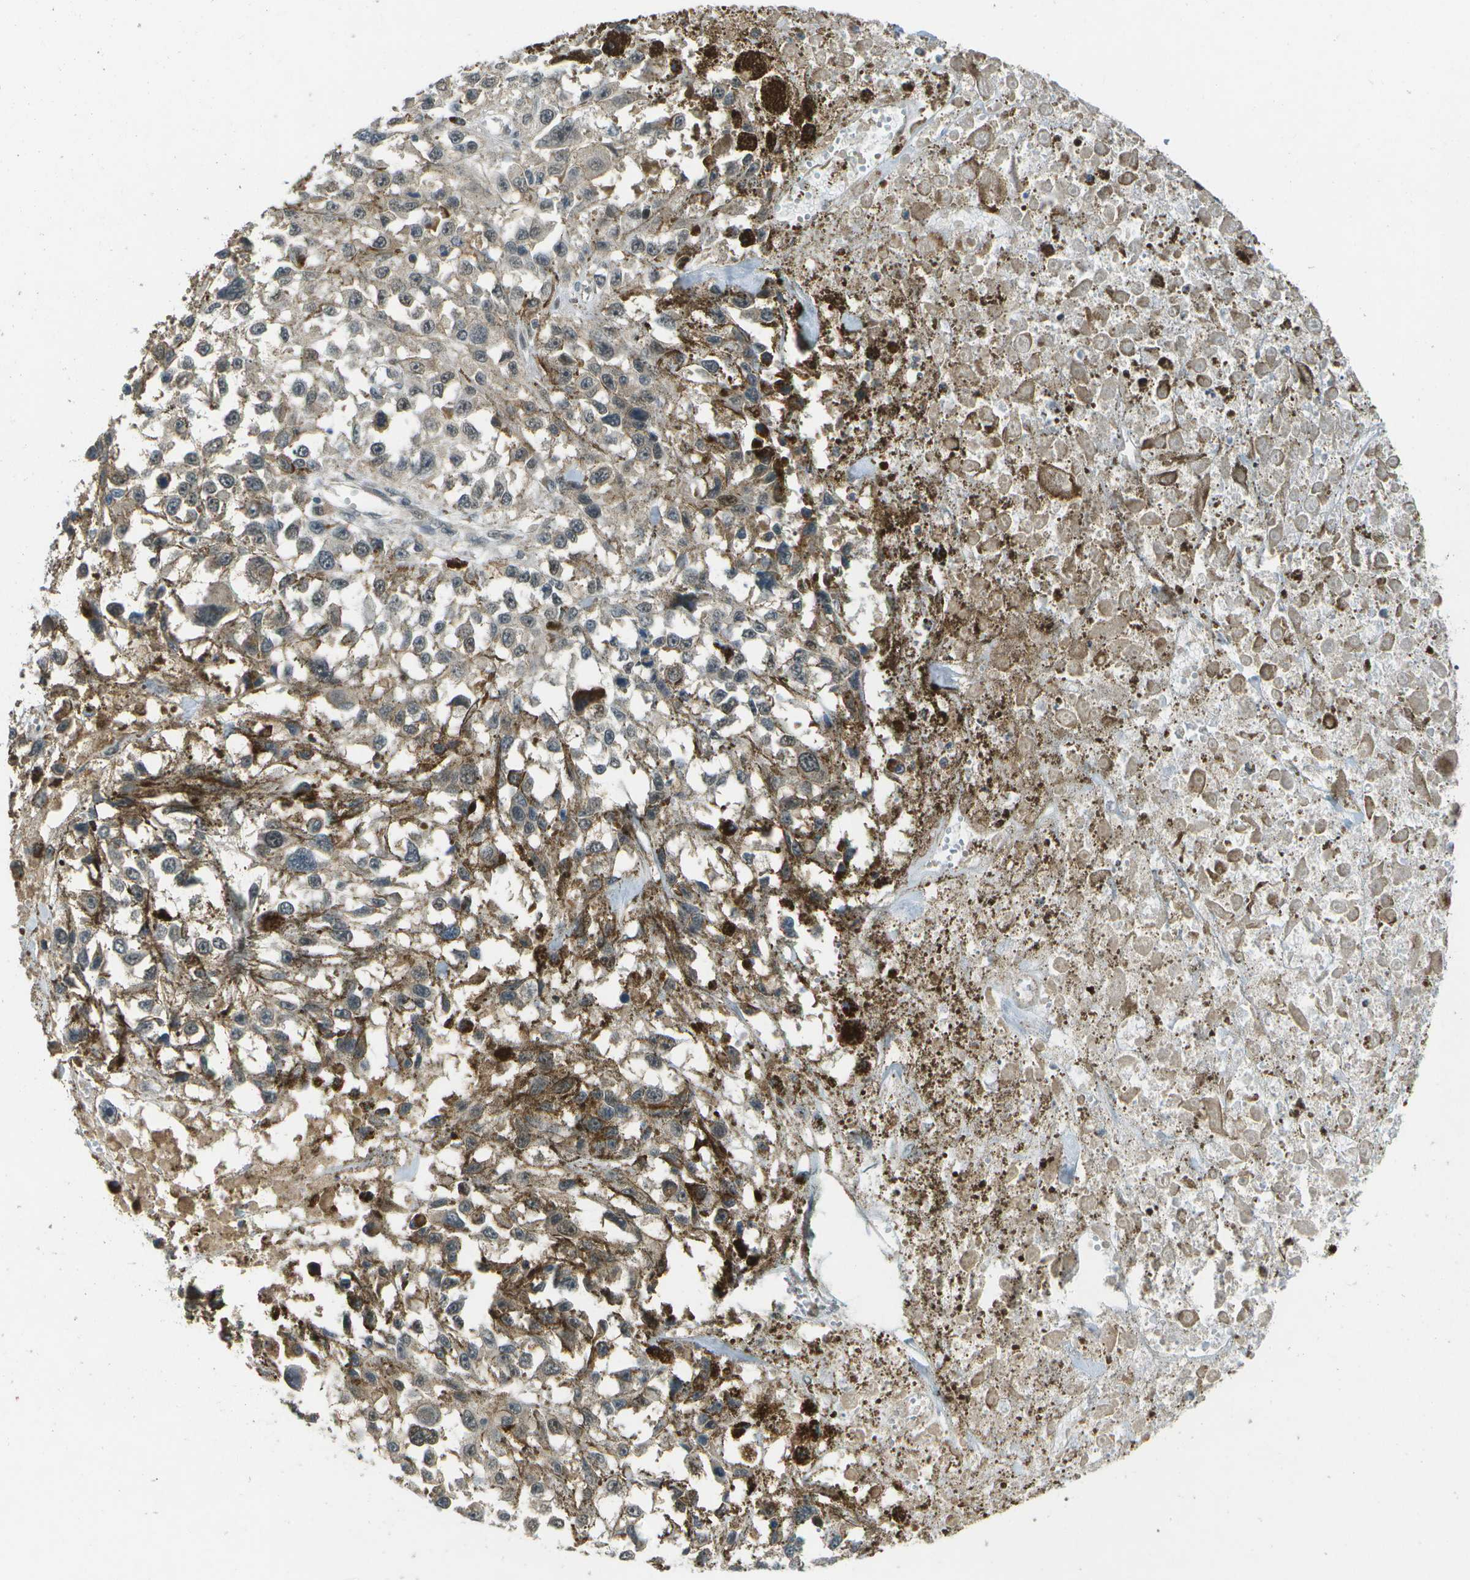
{"staining": {"intensity": "weak", "quantity": ">75%", "location": "cytoplasmic/membranous"}, "tissue": "melanoma", "cell_type": "Tumor cells", "image_type": "cancer", "snomed": [{"axis": "morphology", "description": "Malignant melanoma, Metastatic site"}, {"axis": "topography", "description": "Lymph node"}], "caption": "An IHC micrograph of tumor tissue is shown. Protein staining in brown labels weak cytoplasmic/membranous positivity in malignant melanoma (metastatic site) within tumor cells. (DAB (3,3'-diaminobenzidine) IHC, brown staining for protein, blue staining for nuclei).", "gene": "GANC", "patient": {"sex": "male", "age": 59}}